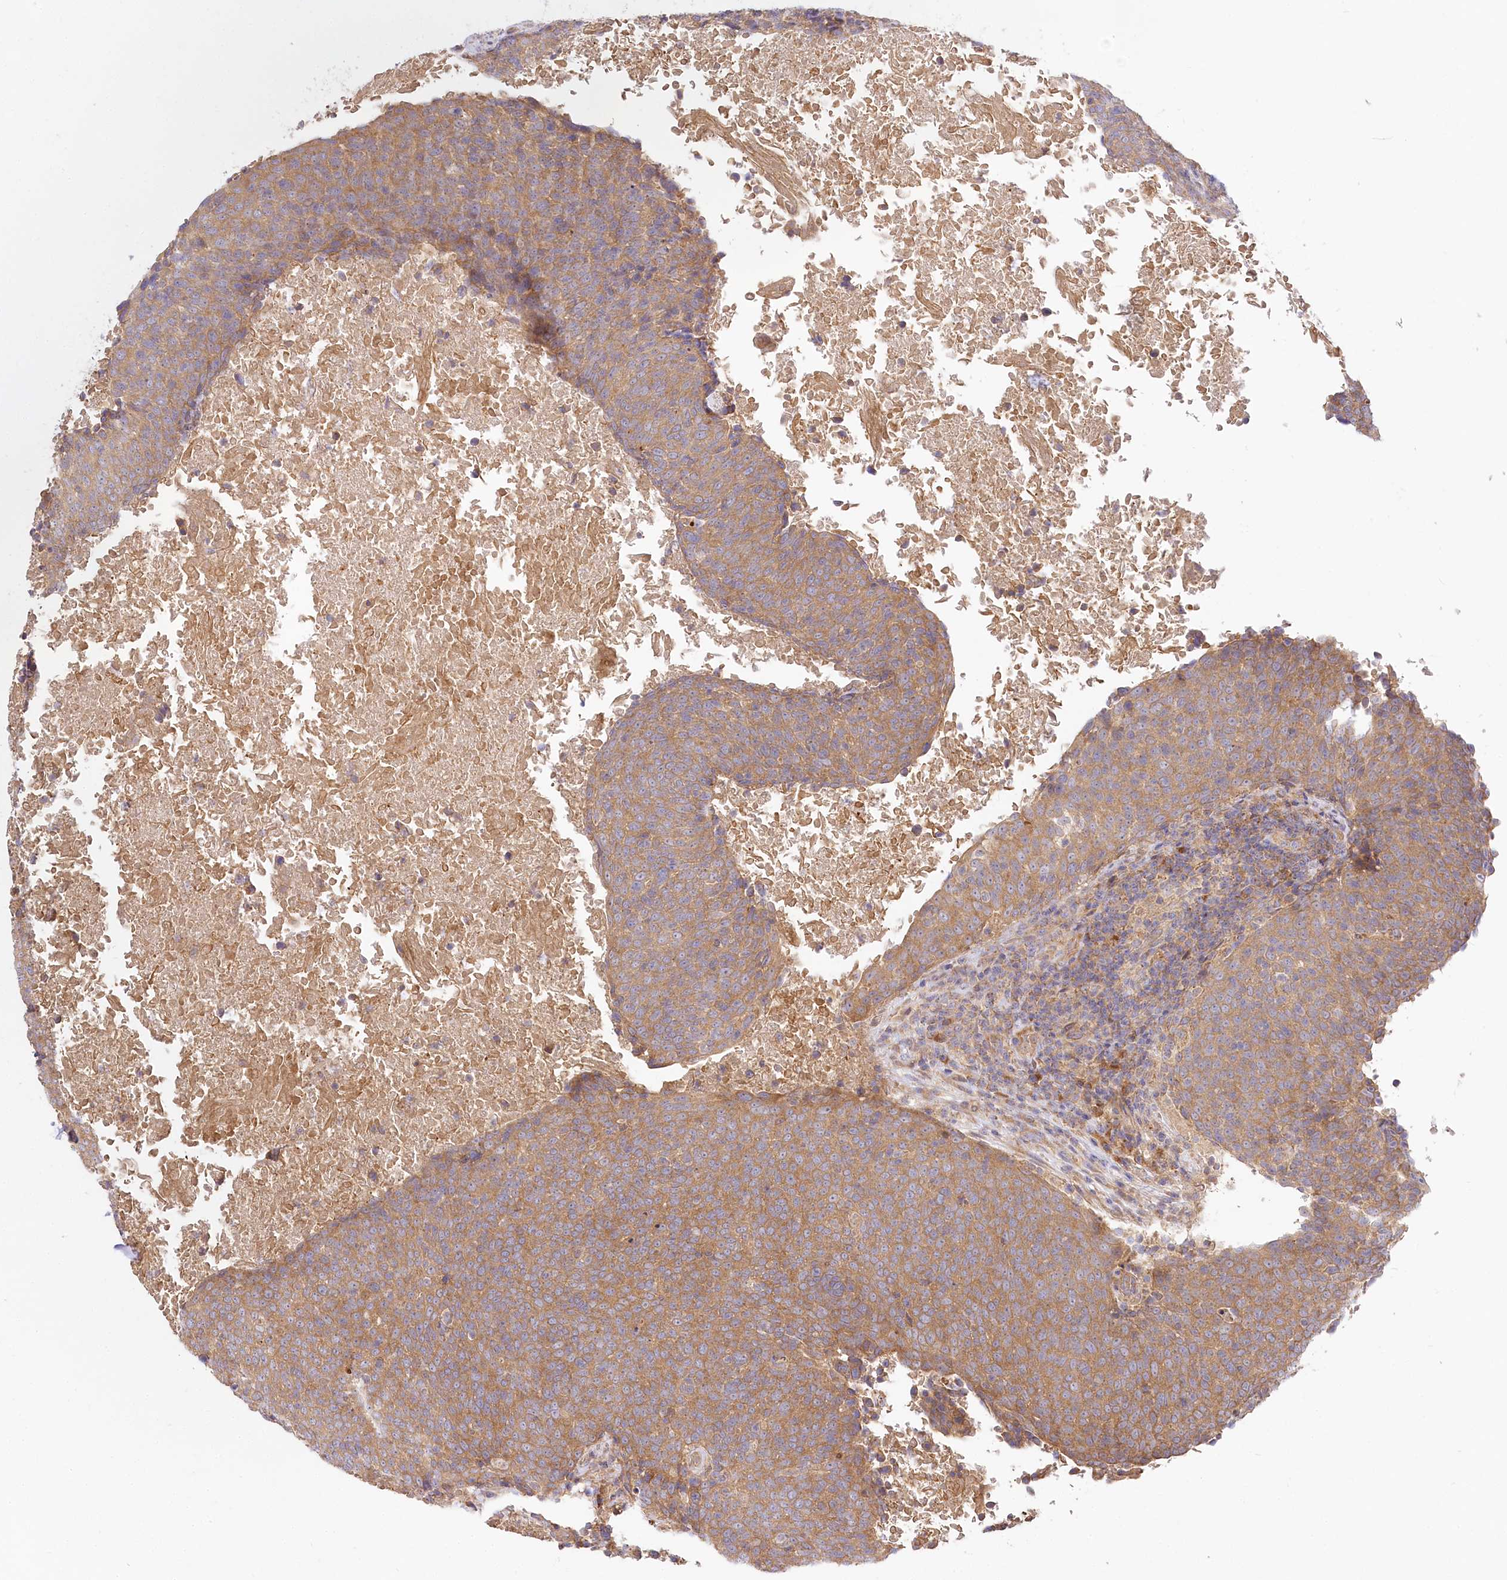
{"staining": {"intensity": "moderate", "quantity": ">75%", "location": "cytoplasmic/membranous"}, "tissue": "head and neck cancer", "cell_type": "Tumor cells", "image_type": "cancer", "snomed": [{"axis": "morphology", "description": "Squamous cell carcinoma, NOS"}, {"axis": "morphology", "description": "Squamous cell carcinoma, metastatic, NOS"}, {"axis": "topography", "description": "Lymph node"}, {"axis": "topography", "description": "Head-Neck"}], "caption": "The micrograph demonstrates staining of metastatic squamous cell carcinoma (head and neck), revealing moderate cytoplasmic/membranous protein staining (brown color) within tumor cells.", "gene": "PYROXD1", "patient": {"sex": "male", "age": 62}}